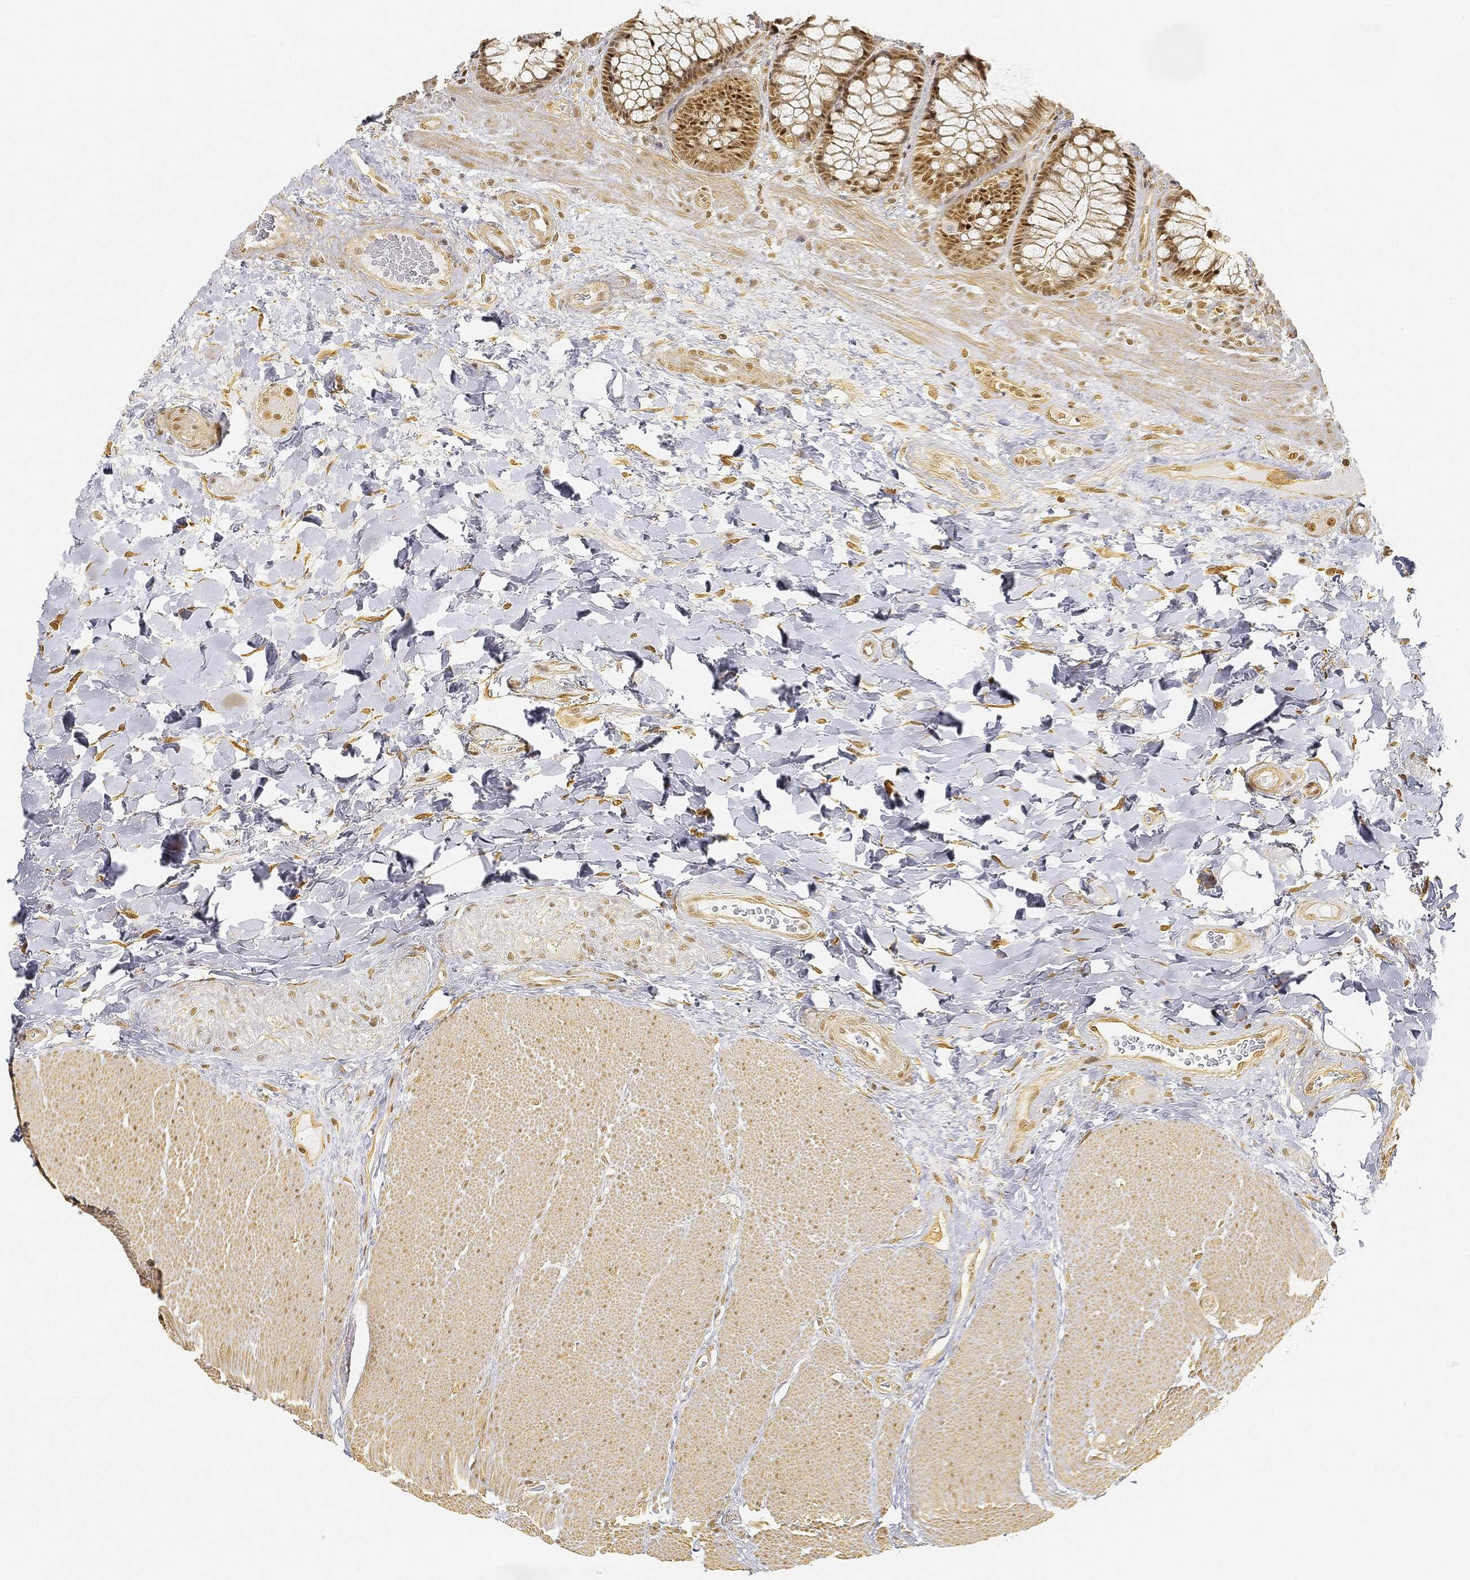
{"staining": {"intensity": "moderate", "quantity": ">75%", "location": "cytoplasmic/membranous,nuclear"}, "tissue": "rectum", "cell_type": "Glandular cells", "image_type": "normal", "snomed": [{"axis": "morphology", "description": "Normal tissue, NOS"}, {"axis": "topography", "description": "Rectum"}], "caption": "Immunohistochemistry (IHC) (DAB) staining of normal human rectum displays moderate cytoplasmic/membranous,nuclear protein positivity in about >75% of glandular cells.", "gene": "RSRC2", "patient": {"sex": "female", "age": 58}}